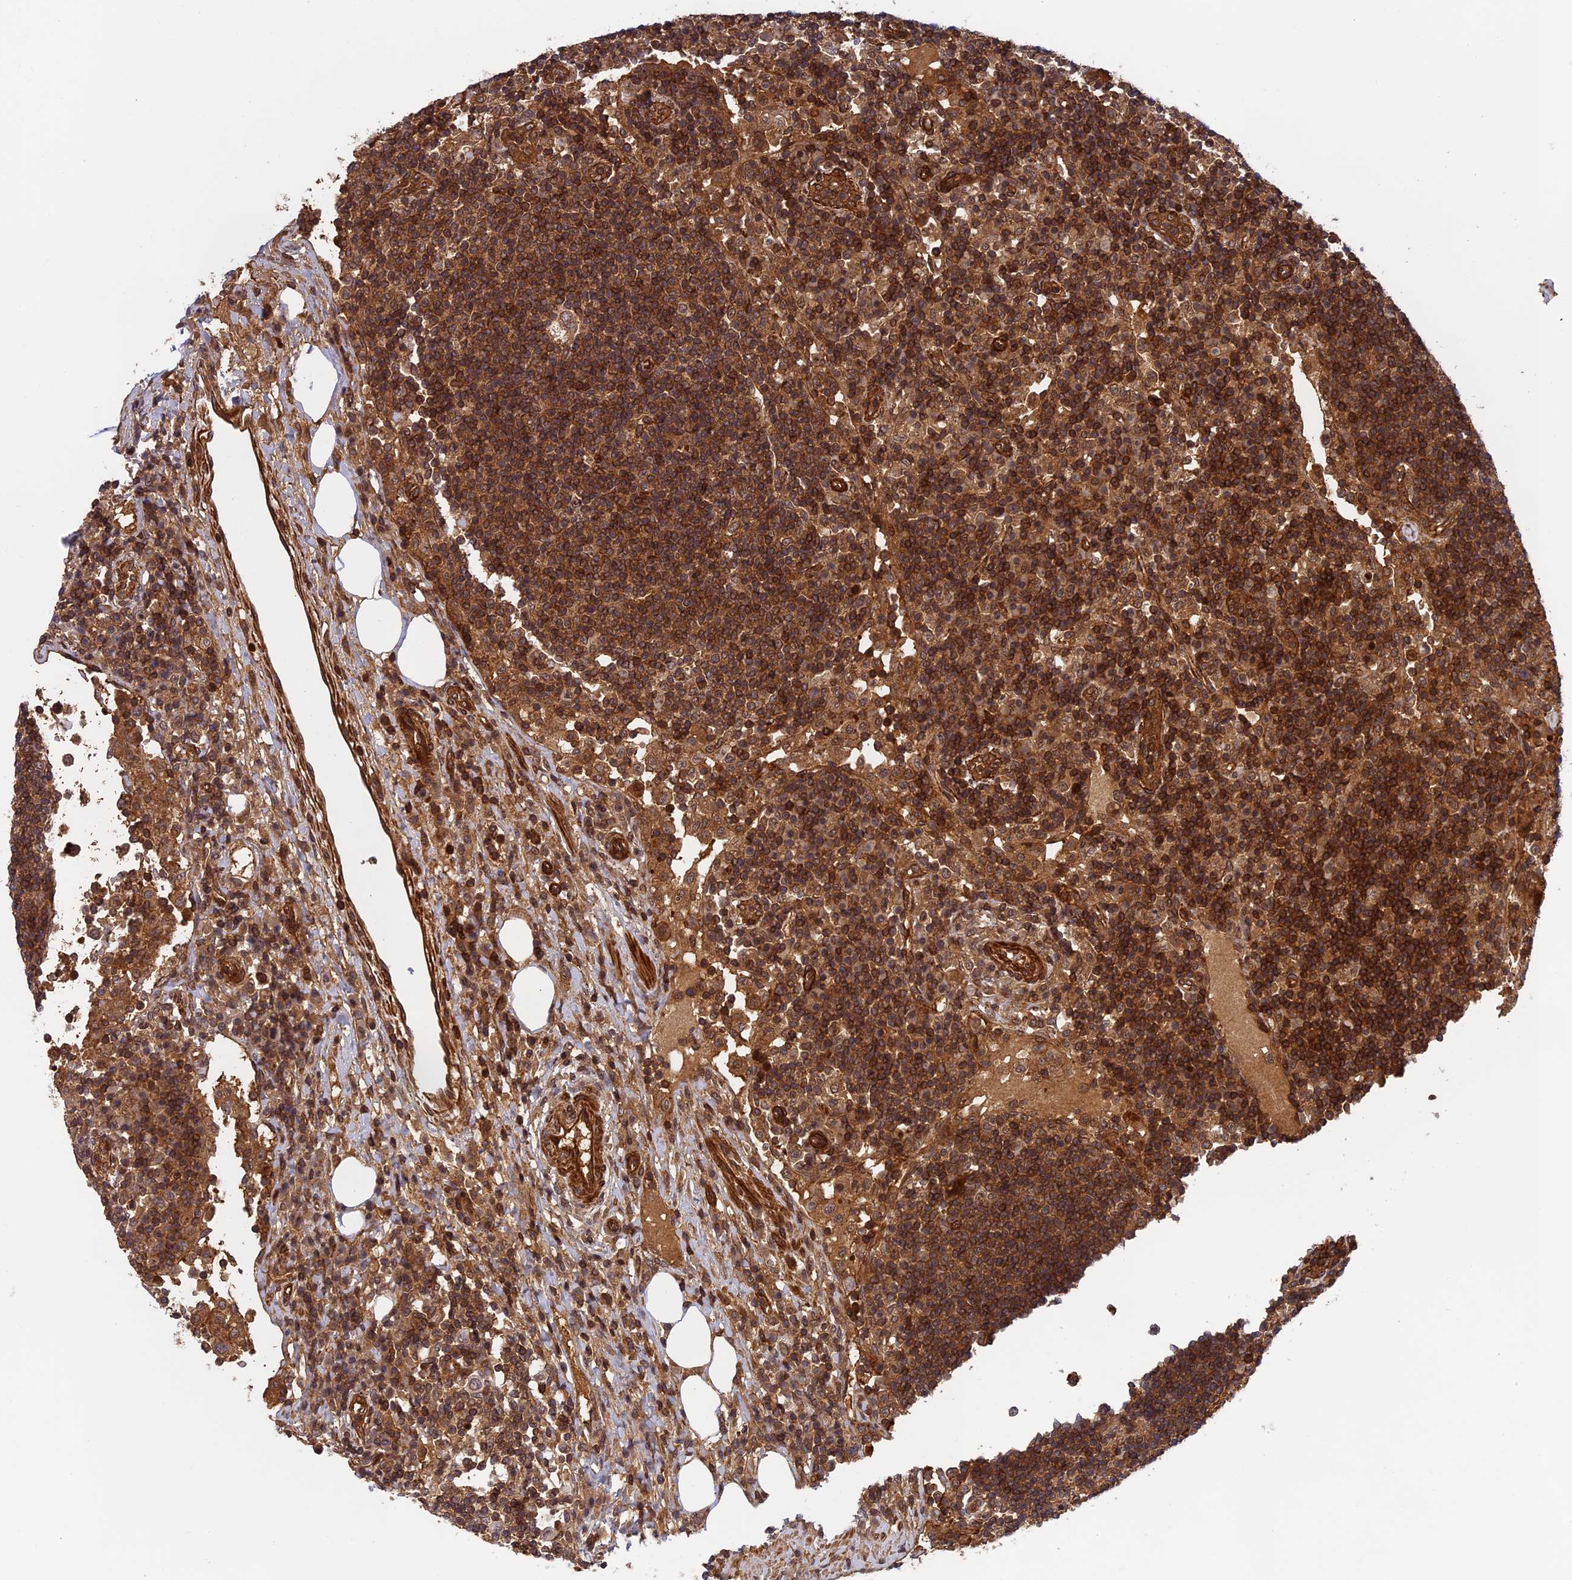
{"staining": {"intensity": "strong", "quantity": ">75%", "location": "cytoplasmic/membranous,nuclear"}, "tissue": "lymph node", "cell_type": "Germinal center cells", "image_type": "normal", "snomed": [{"axis": "morphology", "description": "Normal tissue, NOS"}, {"axis": "topography", "description": "Lymph node"}], "caption": "DAB (3,3'-diaminobenzidine) immunohistochemical staining of benign human lymph node exhibits strong cytoplasmic/membranous,nuclear protein expression in approximately >75% of germinal center cells.", "gene": "OSBPL1A", "patient": {"sex": "female", "age": 53}}